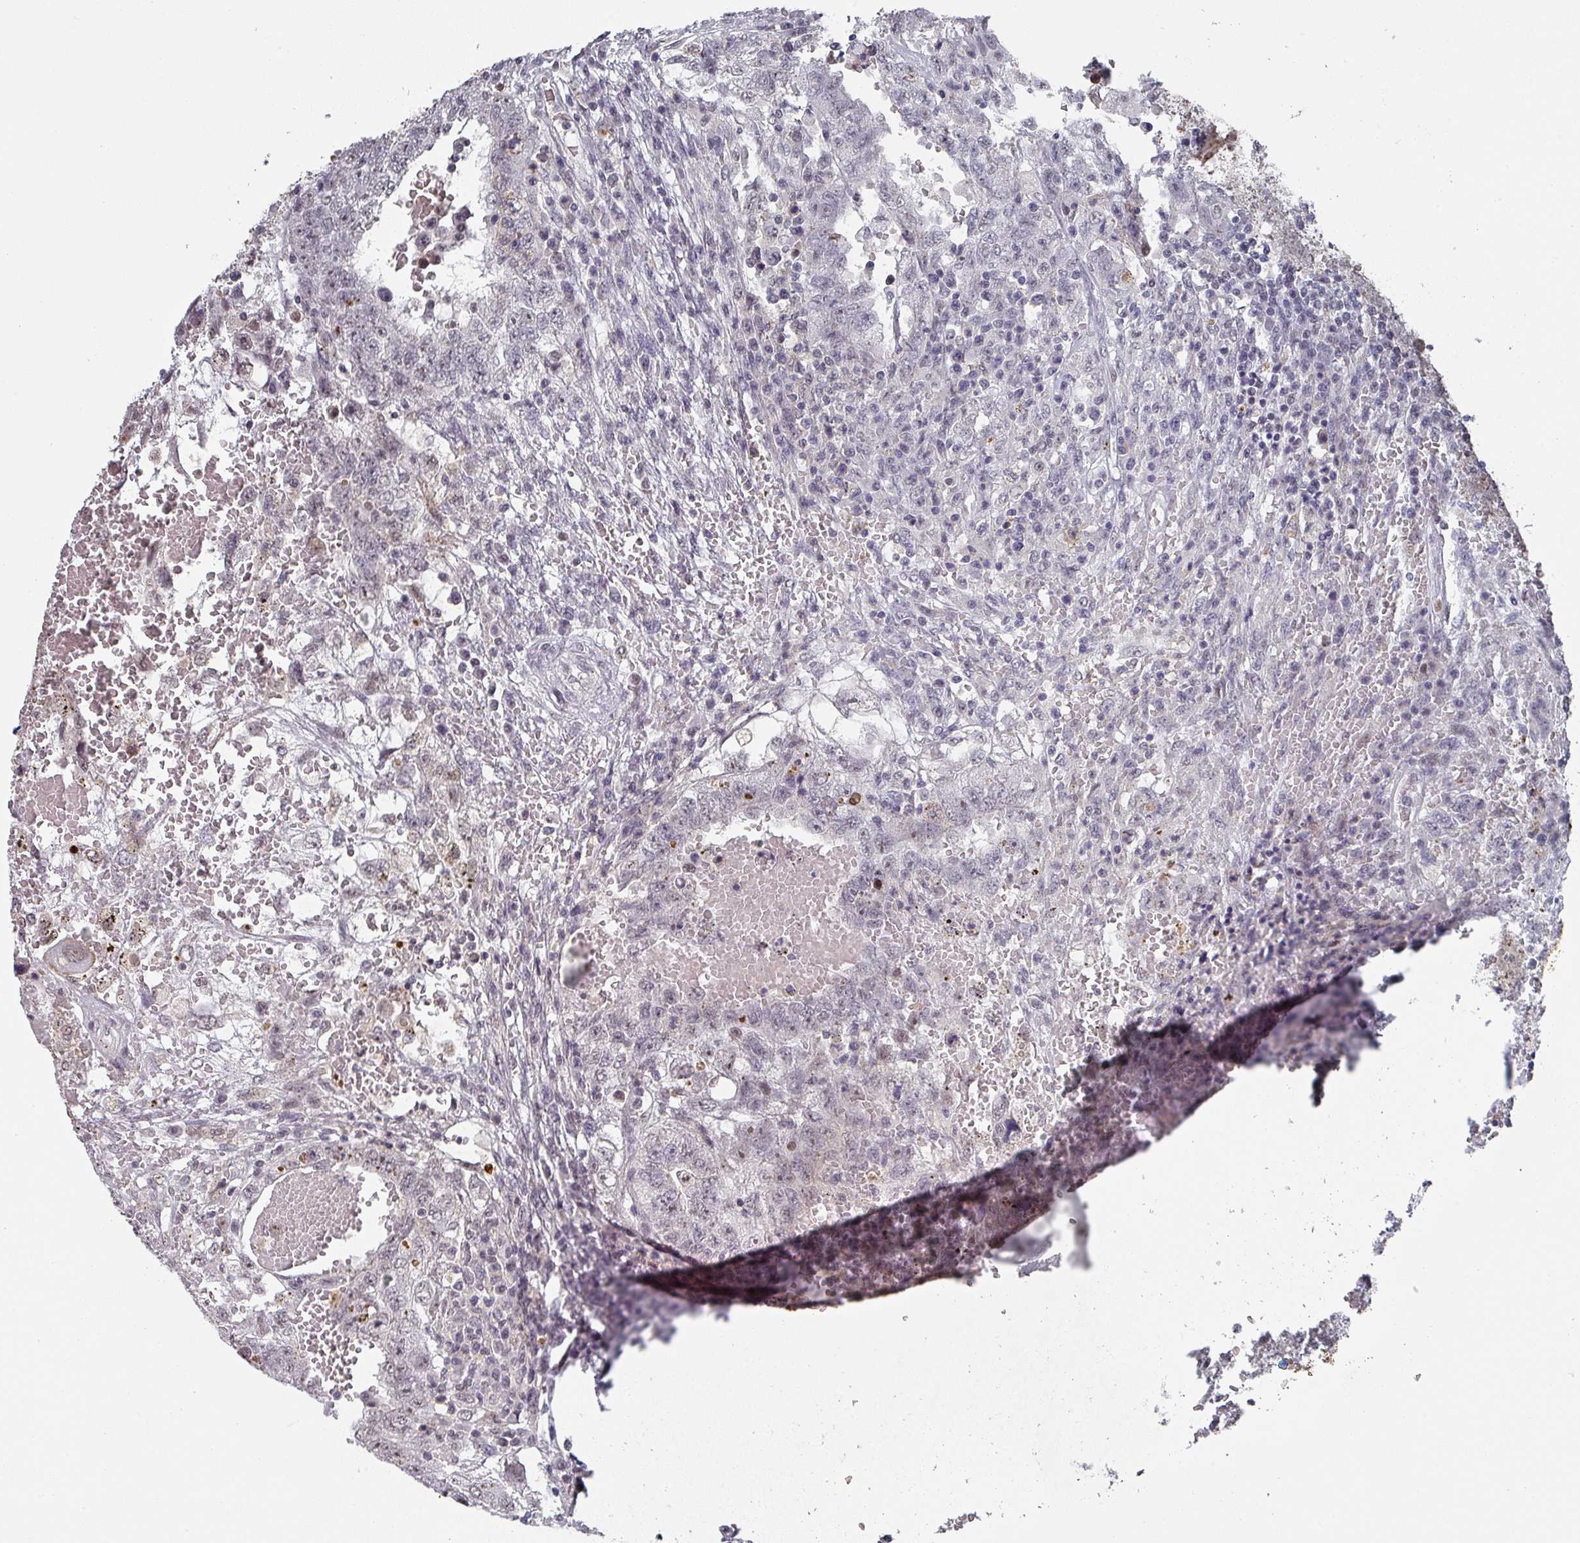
{"staining": {"intensity": "weak", "quantity": "<25%", "location": "nuclear"}, "tissue": "testis cancer", "cell_type": "Tumor cells", "image_type": "cancer", "snomed": [{"axis": "morphology", "description": "Carcinoma, Embryonal, NOS"}, {"axis": "topography", "description": "Testis"}], "caption": "The immunohistochemistry photomicrograph has no significant positivity in tumor cells of testis cancer tissue. (Immunohistochemistry, brightfield microscopy, high magnification).", "gene": "ZNF654", "patient": {"sex": "male", "age": 26}}